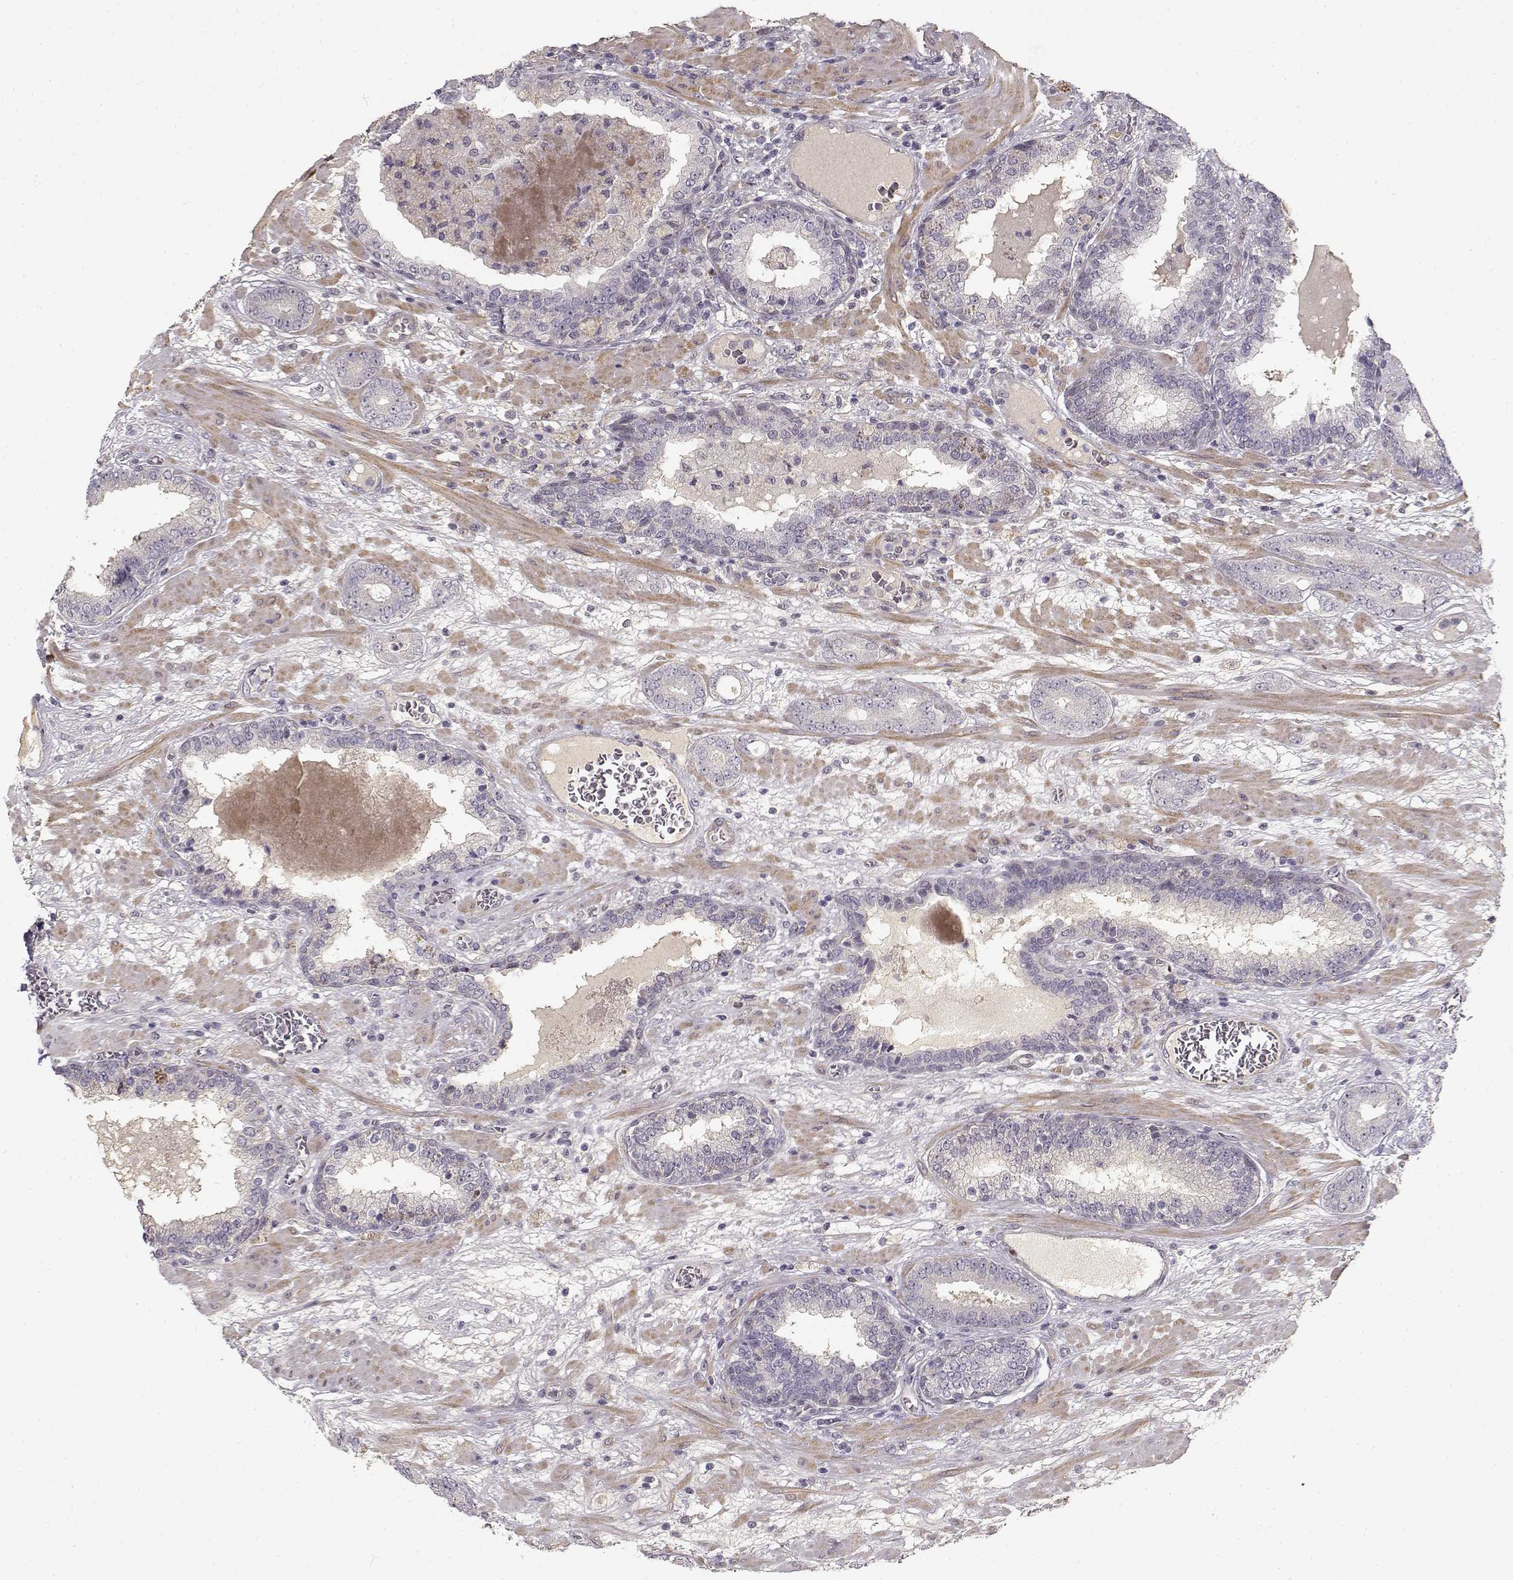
{"staining": {"intensity": "negative", "quantity": "none", "location": "none"}, "tissue": "prostate cancer", "cell_type": "Tumor cells", "image_type": "cancer", "snomed": [{"axis": "morphology", "description": "Adenocarcinoma, Low grade"}, {"axis": "topography", "description": "Prostate"}], "caption": "This is an immunohistochemistry histopathology image of human adenocarcinoma (low-grade) (prostate). There is no positivity in tumor cells.", "gene": "RGS9BP", "patient": {"sex": "male", "age": 60}}